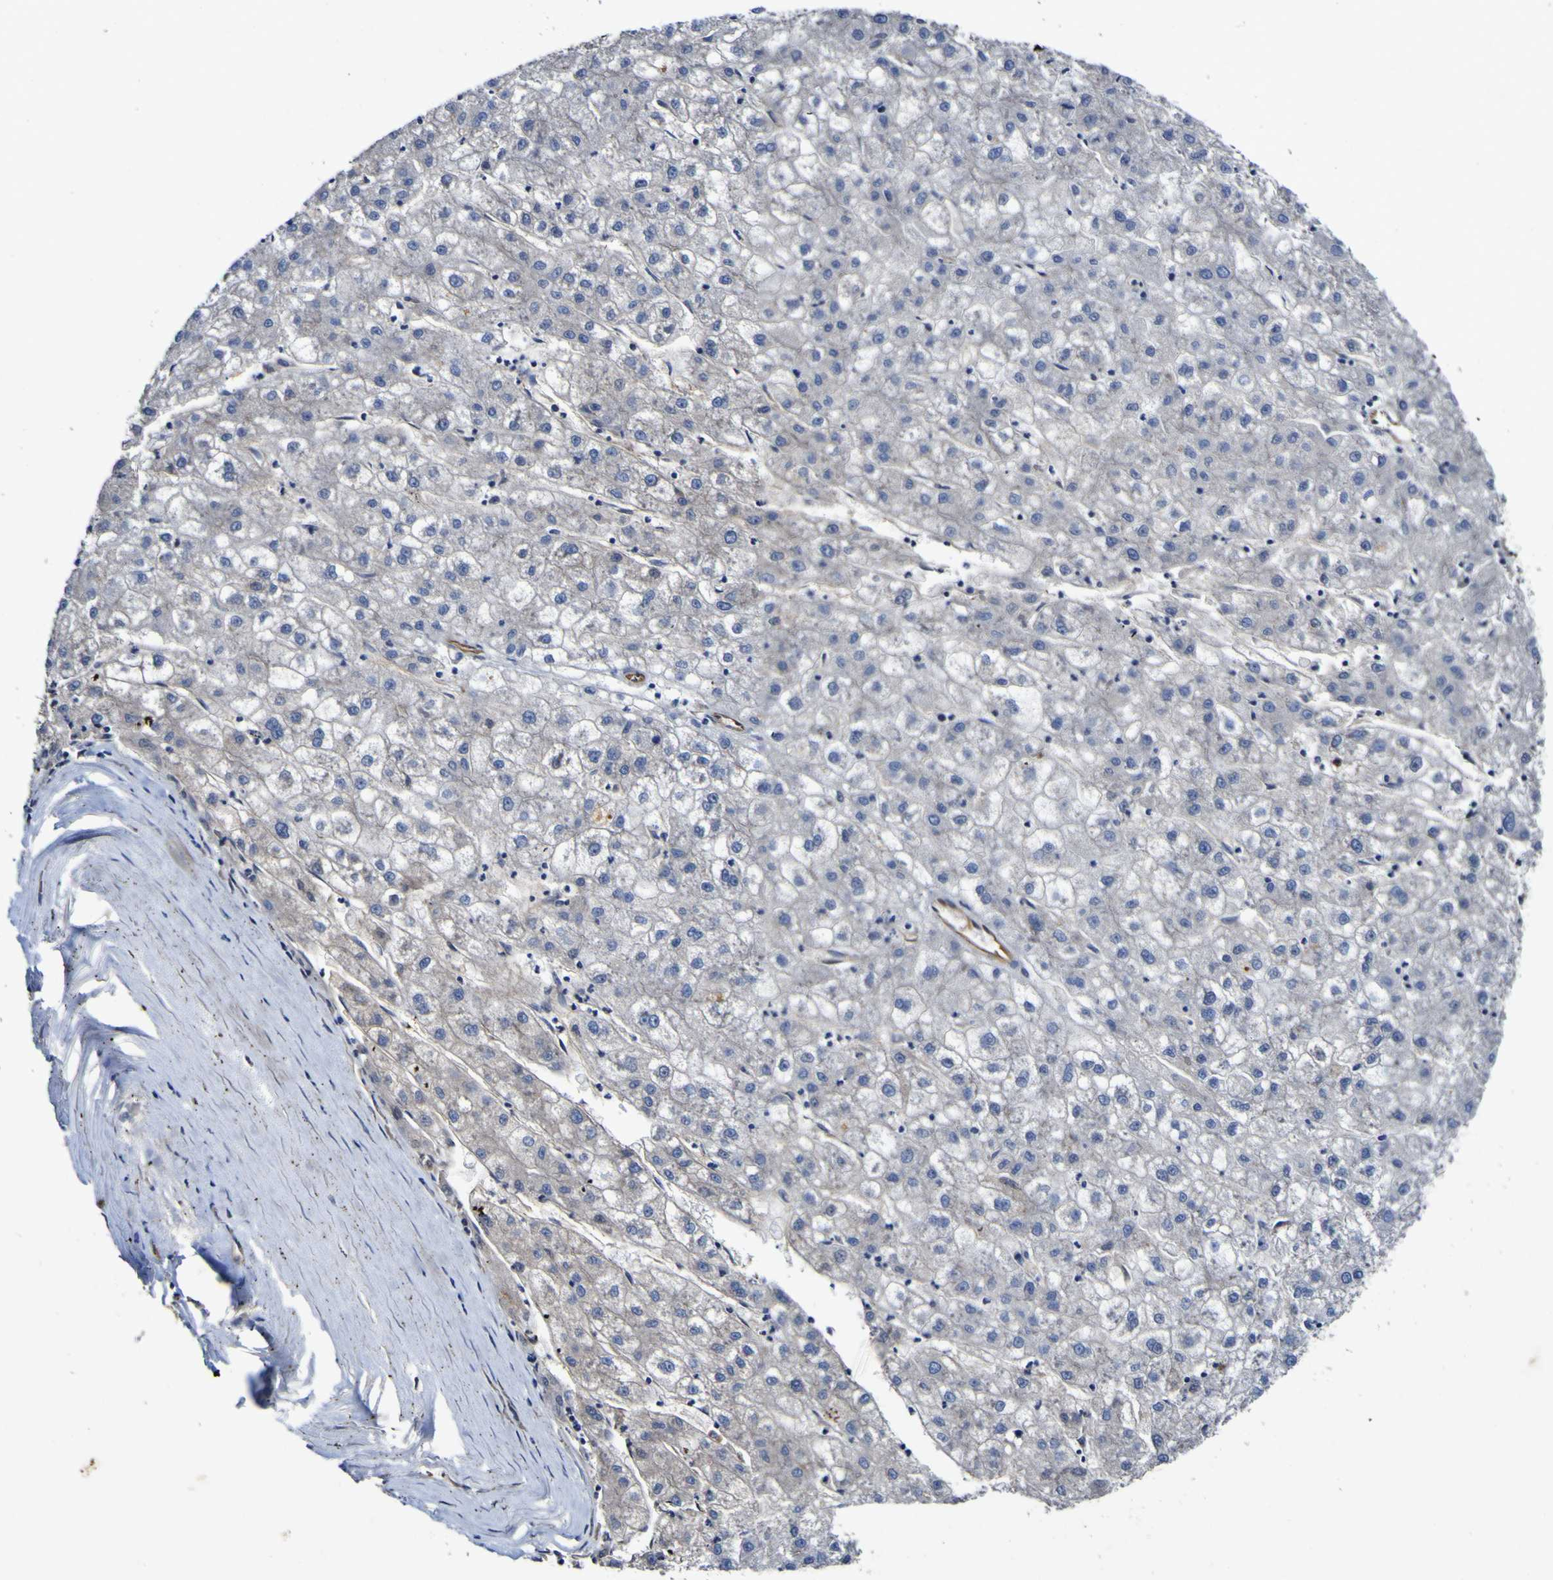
{"staining": {"intensity": "negative", "quantity": "none", "location": "none"}, "tissue": "liver cancer", "cell_type": "Tumor cells", "image_type": "cancer", "snomed": [{"axis": "morphology", "description": "Carcinoma, Hepatocellular, NOS"}, {"axis": "topography", "description": "Liver"}], "caption": "A histopathology image of human hepatocellular carcinoma (liver) is negative for staining in tumor cells.", "gene": "CCL2", "patient": {"sex": "male", "age": 72}}